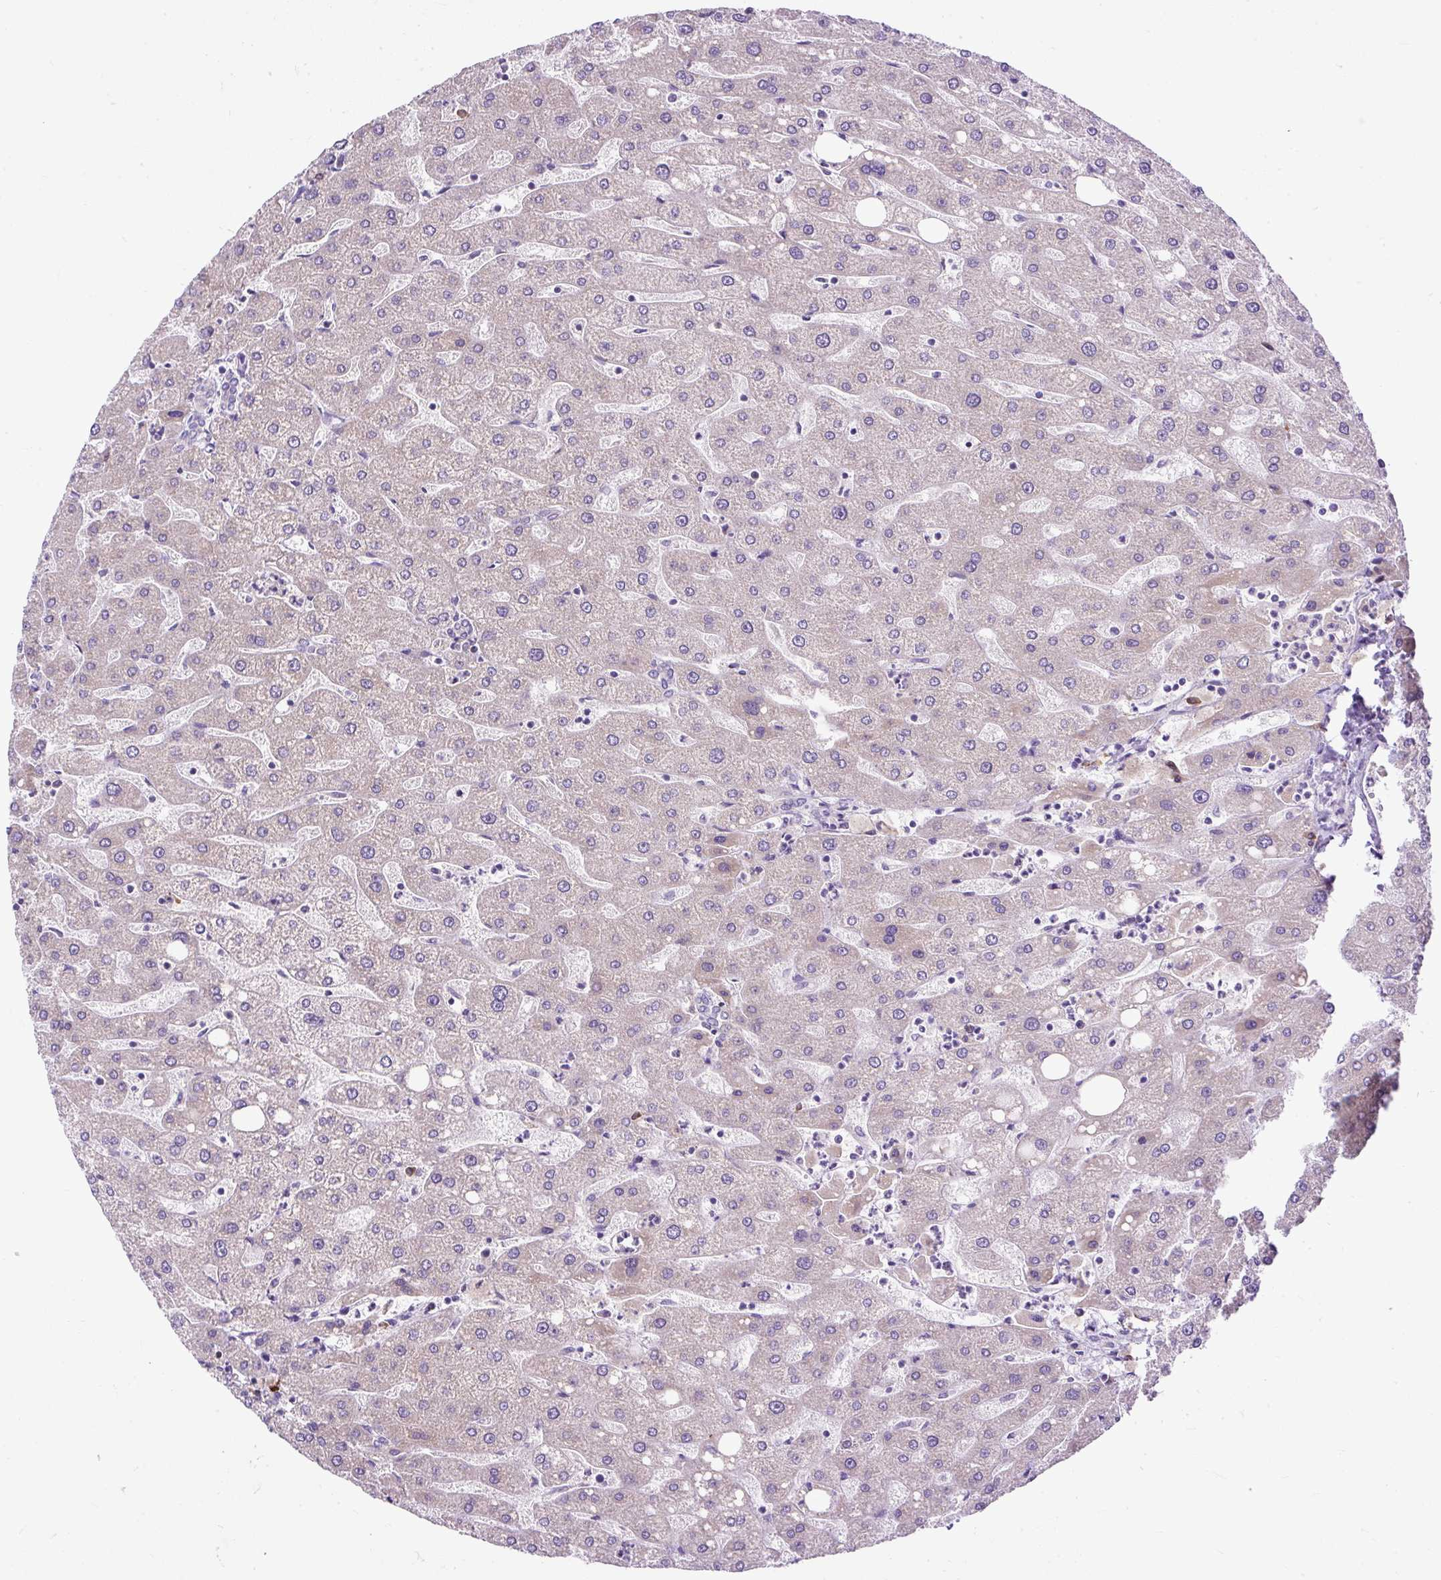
{"staining": {"intensity": "negative", "quantity": "none", "location": "none"}, "tissue": "liver", "cell_type": "Cholangiocytes", "image_type": "normal", "snomed": [{"axis": "morphology", "description": "Normal tissue, NOS"}, {"axis": "topography", "description": "Liver"}], "caption": "Micrograph shows no significant protein positivity in cholangiocytes of unremarkable liver. (Immunohistochemistry, brightfield microscopy, high magnification).", "gene": "FMC1", "patient": {"sex": "male", "age": 67}}